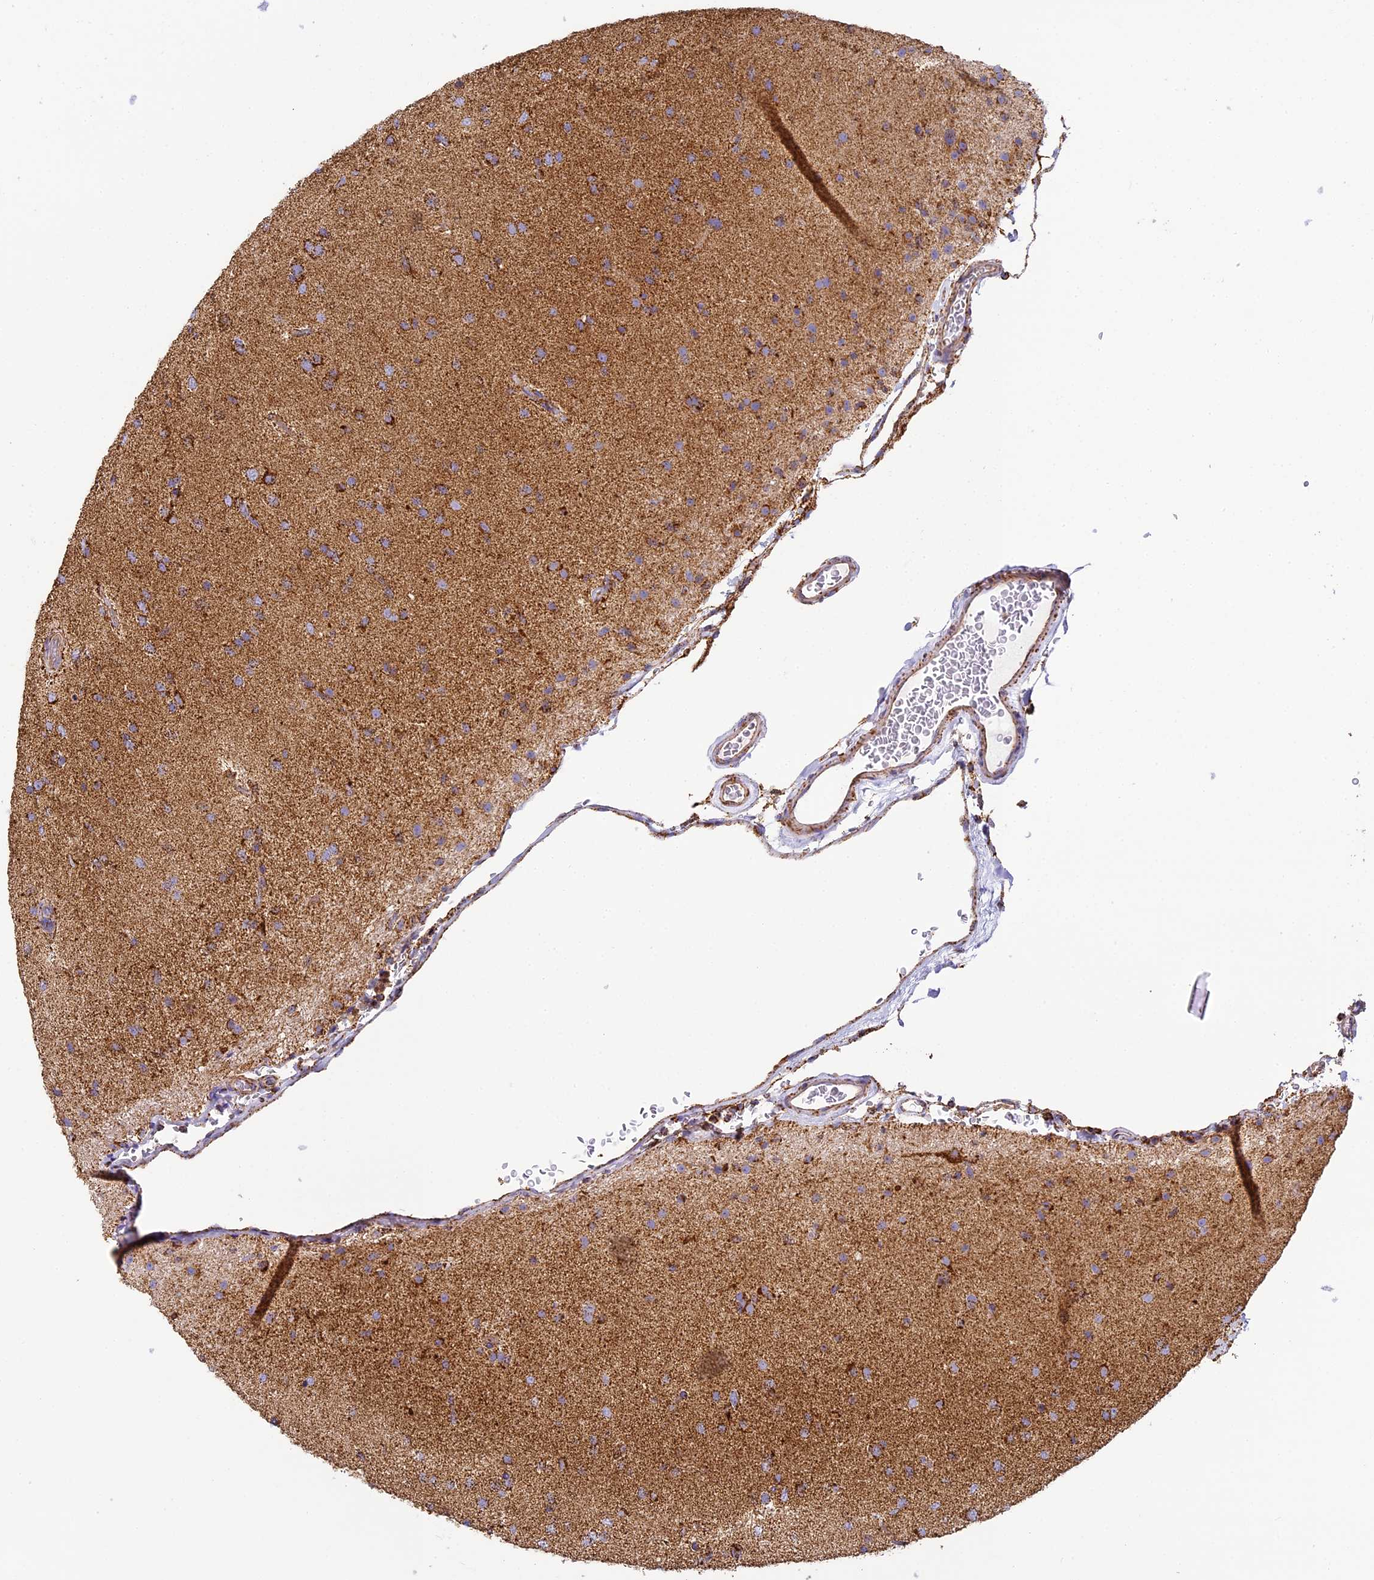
{"staining": {"intensity": "moderate", "quantity": ">75%", "location": "cytoplasmic/membranous"}, "tissue": "glioma", "cell_type": "Tumor cells", "image_type": "cancer", "snomed": [{"axis": "morphology", "description": "Glioma, malignant, Low grade"}, {"axis": "topography", "description": "Brain"}], "caption": "High-power microscopy captured an immunohistochemistry image of glioma, revealing moderate cytoplasmic/membranous expression in approximately >75% of tumor cells.", "gene": "STK17A", "patient": {"sex": "male", "age": 65}}